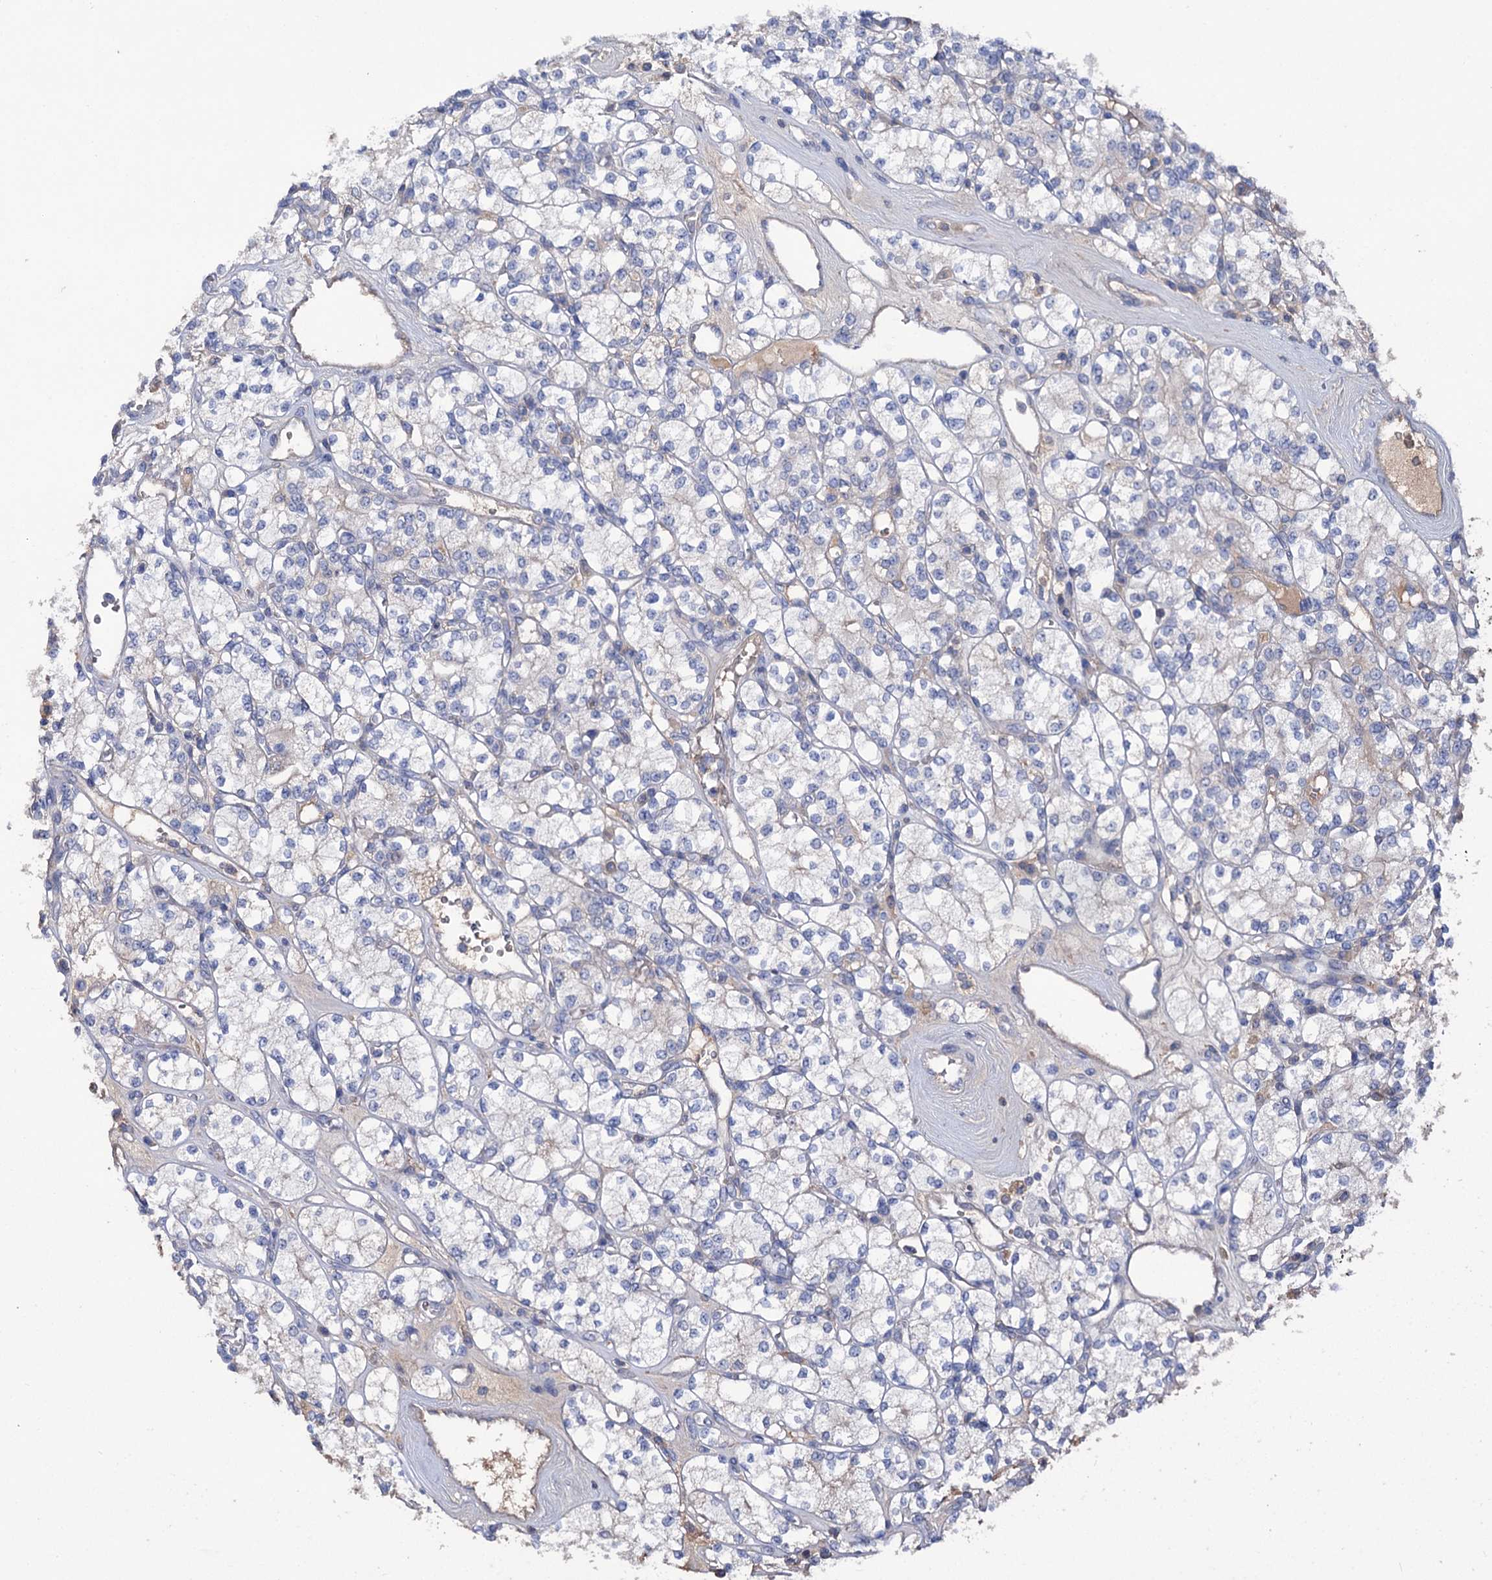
{"staining": {"intensity": "negative", "quantity": "none", "location": "none"}, "tissue": "renal cancer", "cell_type": "Tumor cells", "image_type": "cancer", "snomed": [{"axis": "morphology", "description": "Adenocarcinoma, NOS"}, {"axis": "topography", "description": "Kidney"}], "caption": "High magnification brightfield microscopy of renal adenocarcinoma stained with DAB (3,3'-diaminobenzidine) (brown) and counterstained with hematoxylin (blue): tumor cells show no significant expression.", "gene": "PPP1R32", "patient": {"sex": "male", "age": 77}}